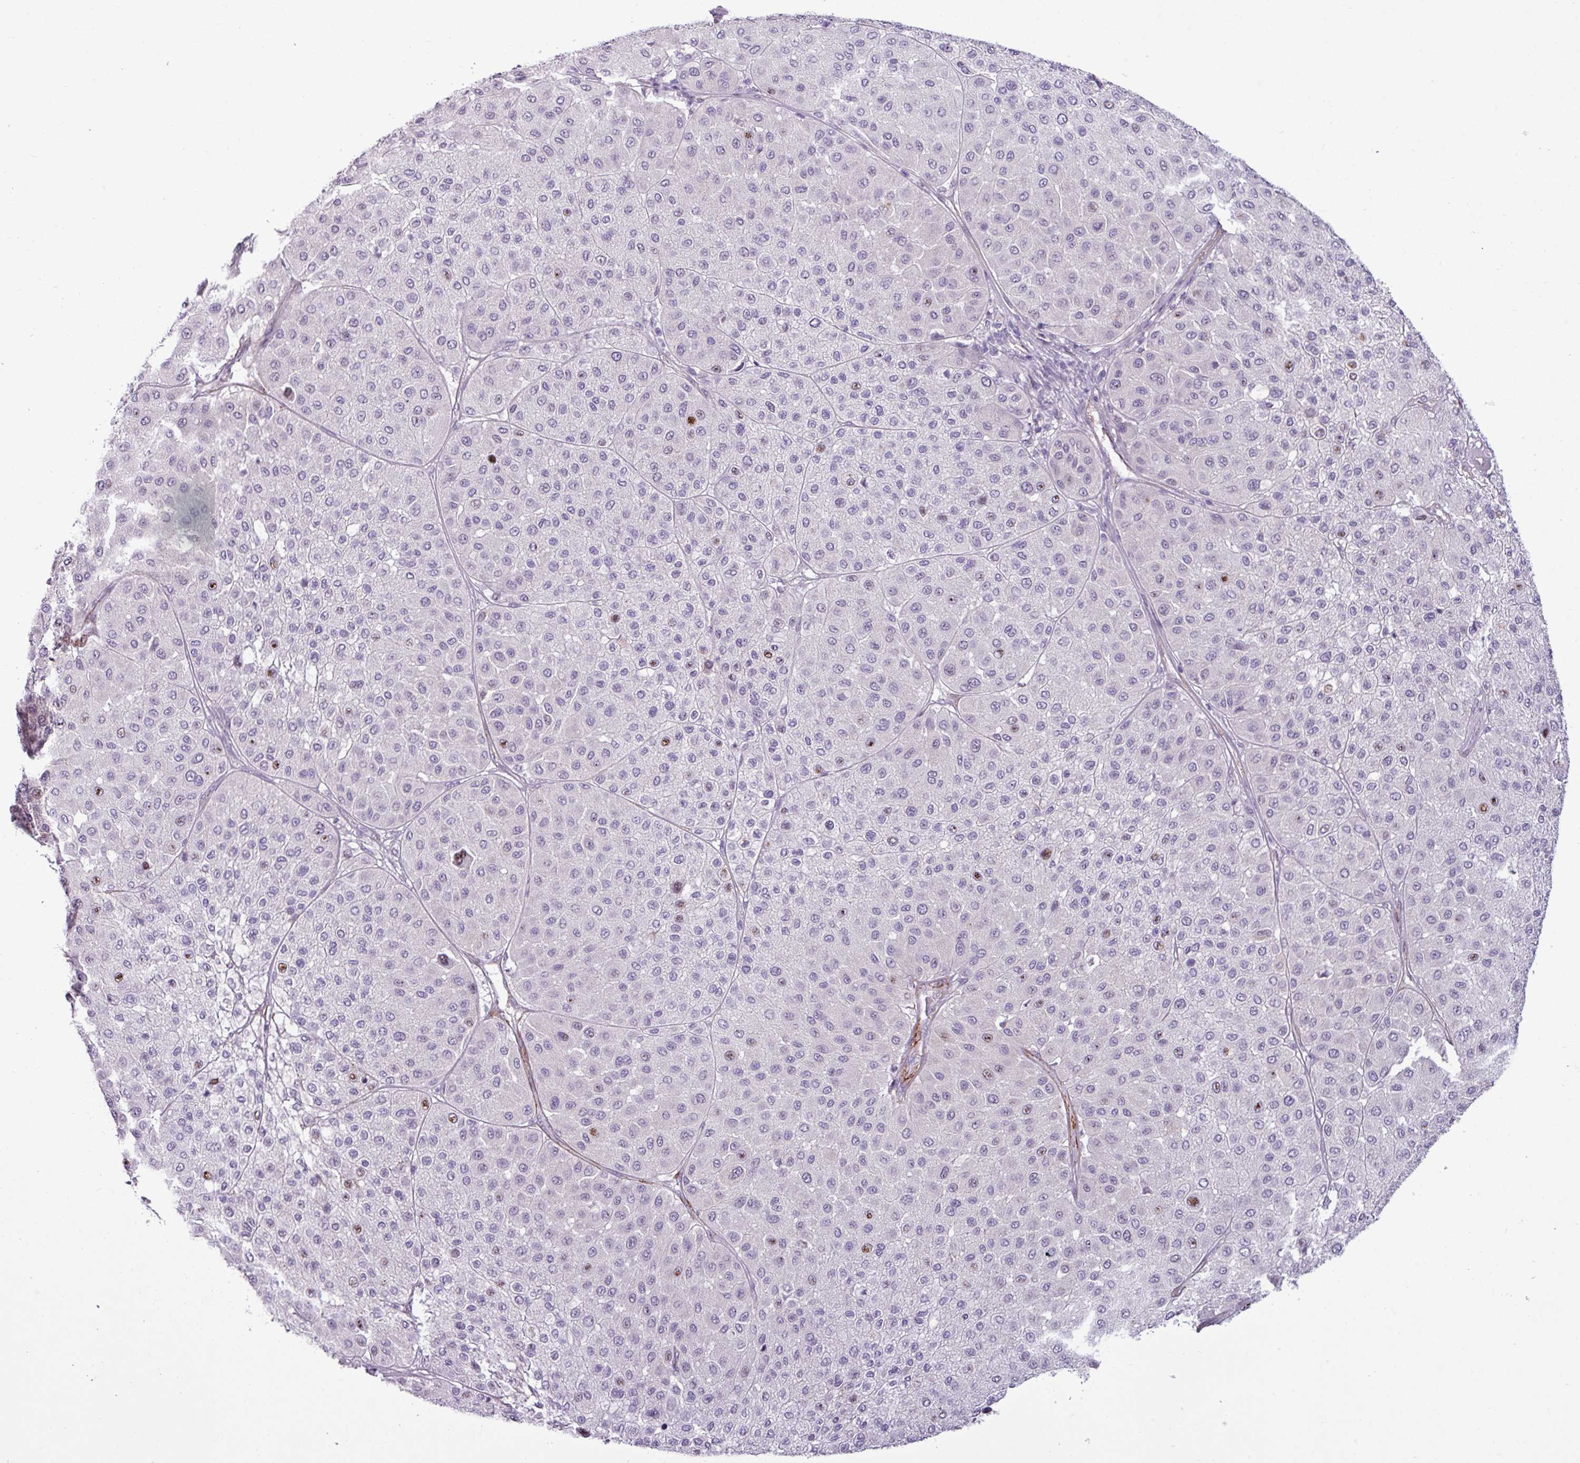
{"staining": {"intensity": "moderate", "quantity": "<25%", "location": "nuclear"}, "tissue": "melanoma", "cell_type": "Tumor cells", "image_type": "cancer", "snomed": [{"axis": "morphology", "description": "Malignant melanoma, Metastatic site"}, {"axis": "topography", "description": "Smooth muscle"}], "caption": "Protein expression analysis of human melanoma reveals moderate nuclear staining in approximately <25% of tumor cells.", "gene": "ATP10A", "patient": {"sex": "male", "age": 41}}